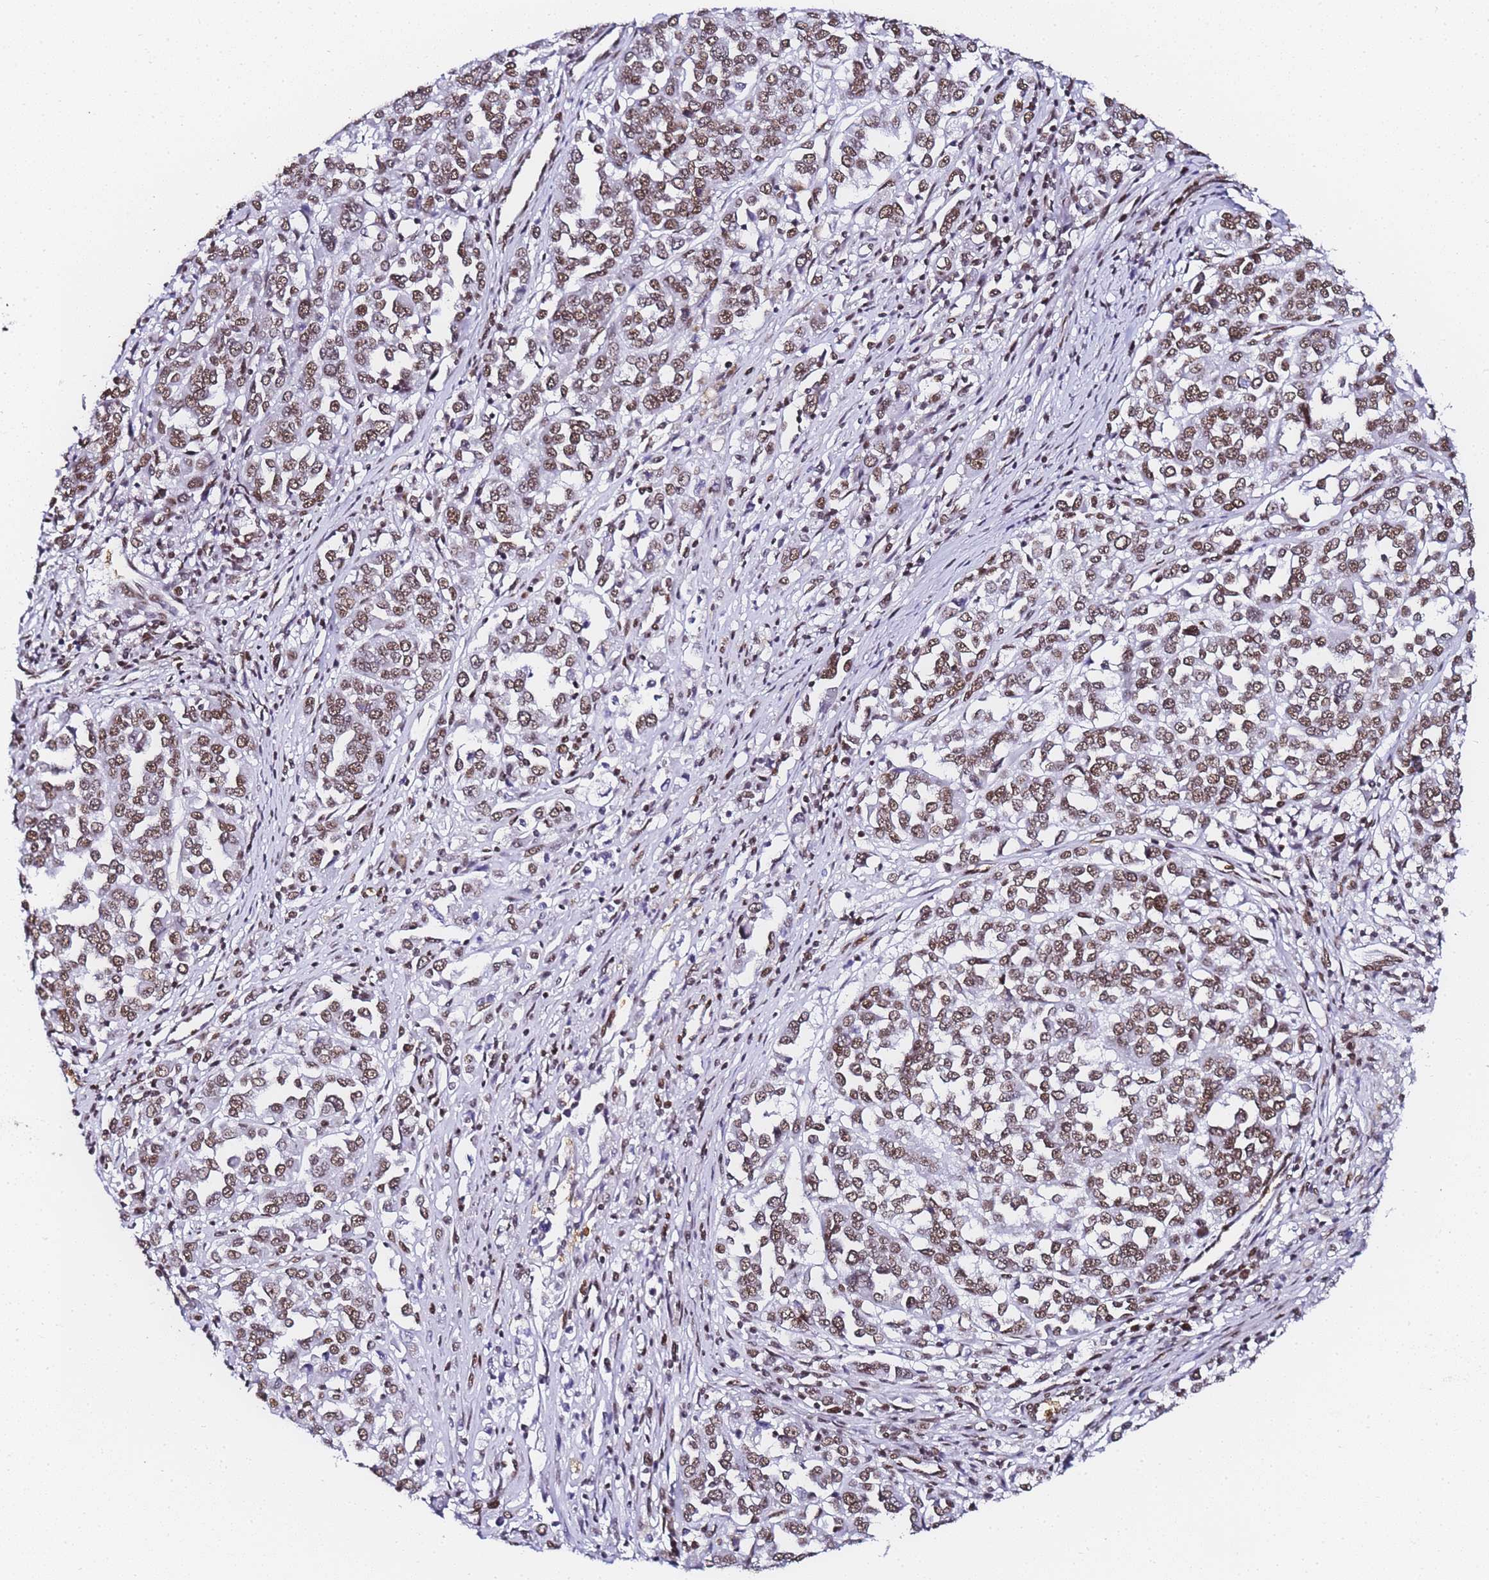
{"staining": {"intensity": "moderate", "quantity": ">75%", "location": "nuclear"}, "tissue": "melanoma", "cell_type": "Tumor cells", "image_type": "cancer", "snomed": [{"axis": "morphology", "description": "Malignant melanoma, Metastatic site"}, {"axis": "topography", "description": "Lymph node"}], "caption": "Immunohistochemical staining of malignant melanoma (metastatic site) displays medium levels of moderate nuclear staining in about >75% of tumor cells.", "gene": "POLR1A", "patient": {"sex": "male", "age": 44}}